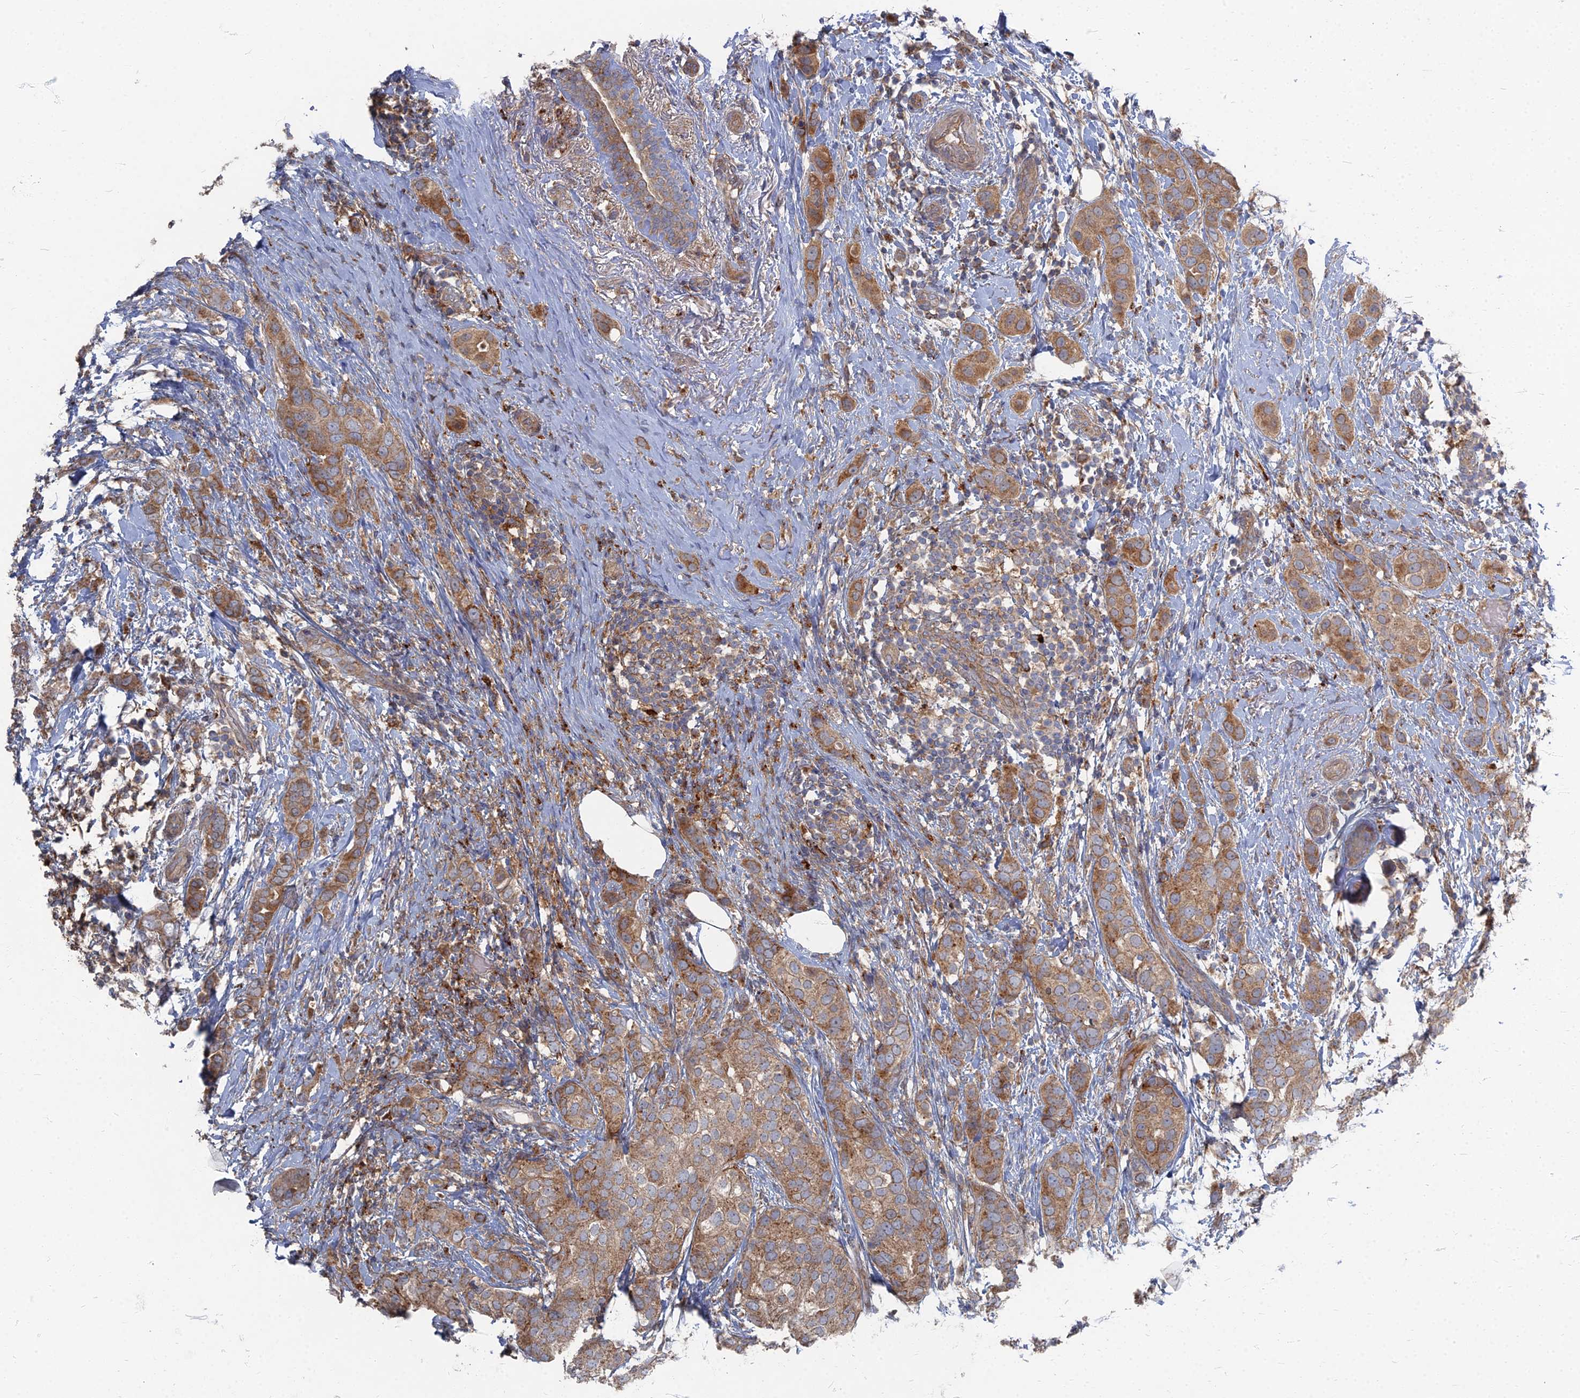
{"staining": {"intensity": "moderate", "quantity": ">75%", "location": "cytoplasmic/membranous"}, "tissue": "breast cancer", "cell_type": "Tumor cells", "image_type": "cancer", "snomed": [{"axis": "morphology", "description": "Lobular carcinoma"}, {"axis": "topography", "description": "Breast"}], "caption": "The photomicrograph exhibits staining of breast cancer, revealing moderate cytoplasmic/membranous protein expression (brown color) within tumor cells.", "gene": "PPCDC", "patient": {"sex": "female", "age": 51}}